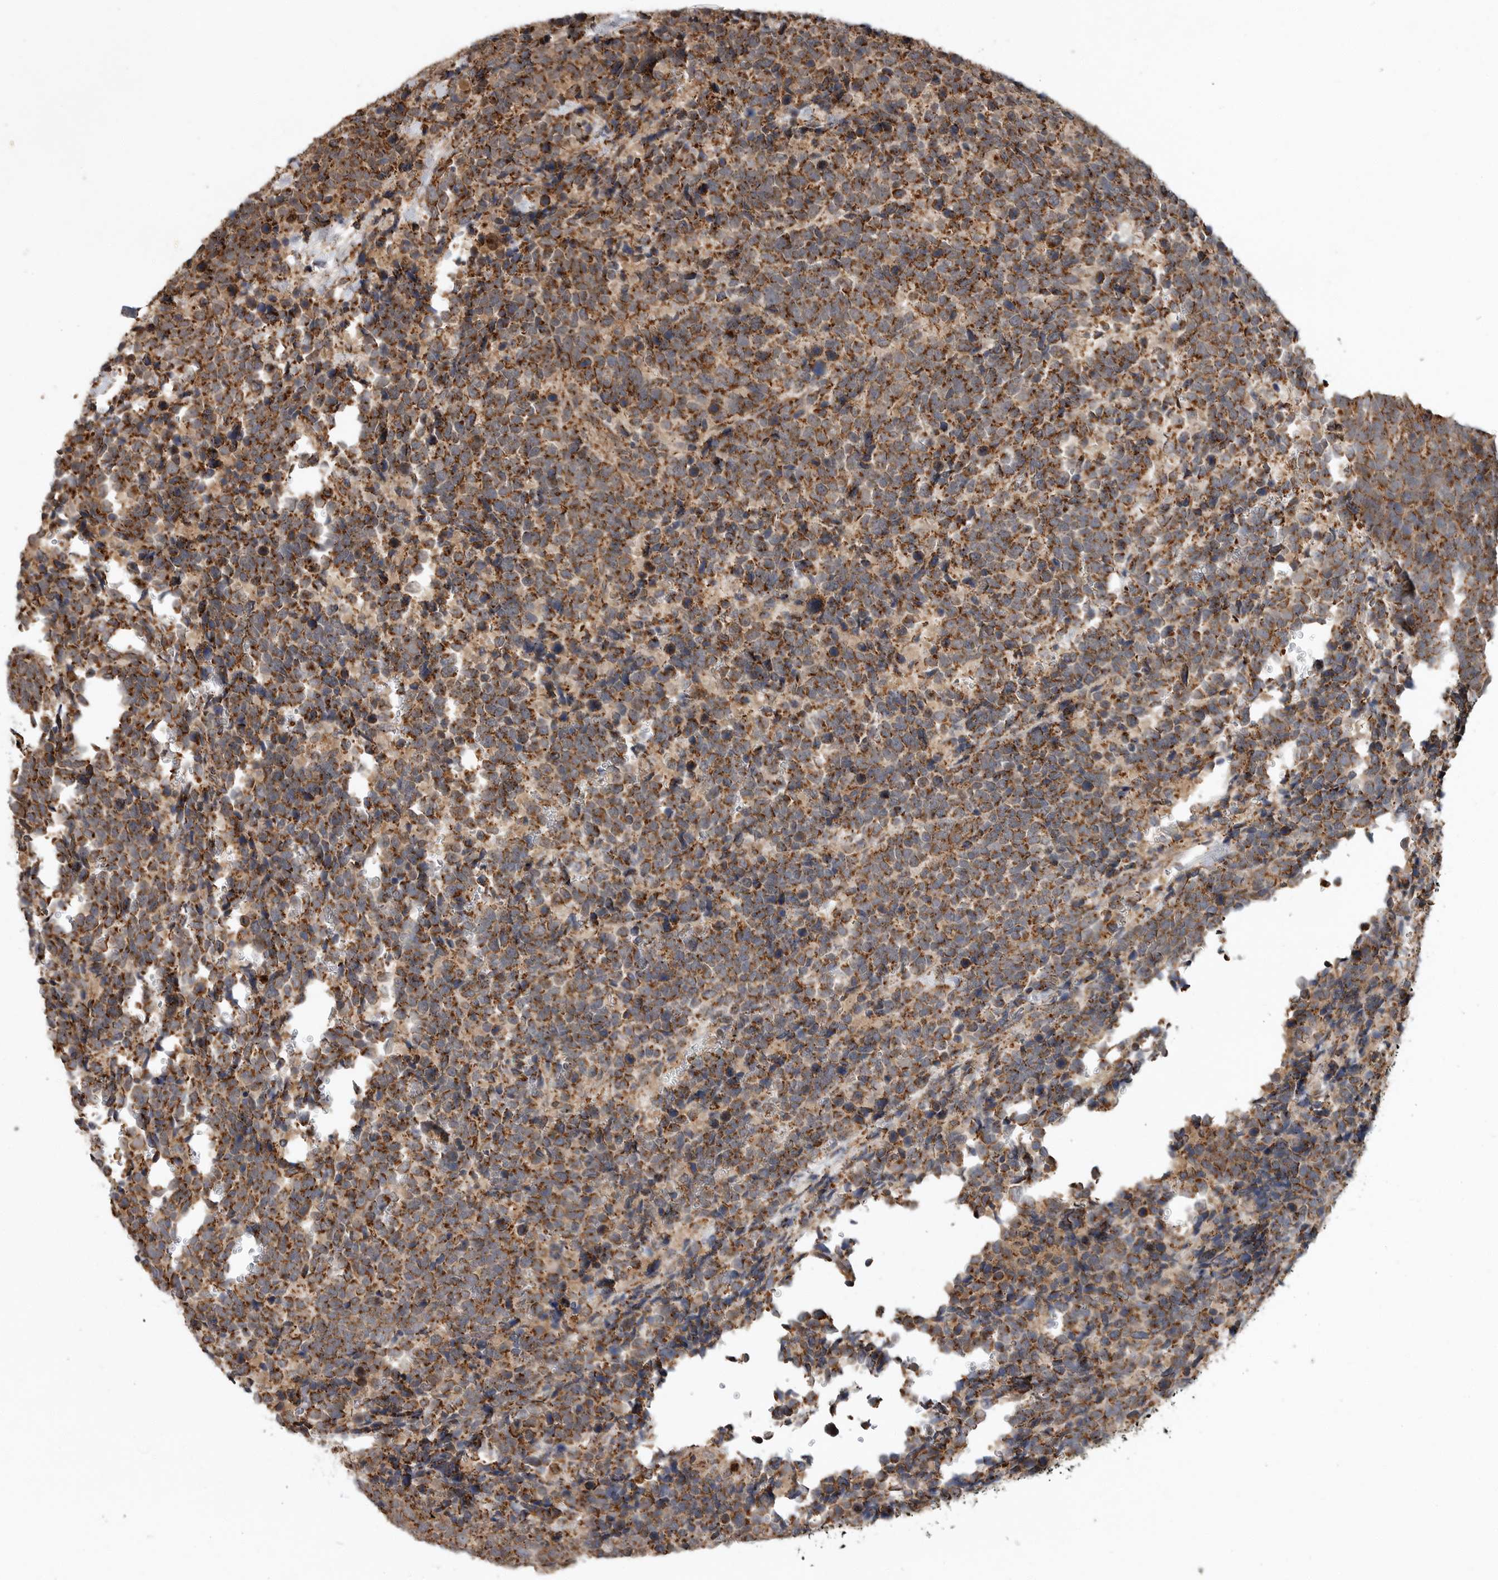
{"staining": {"intensity": "strong", "quantity": ">75%", "location": "cytoplasmic/membranous"}, "tissue": "urothelial cancer", "cell_type": "Tumor cells", "image_type": "cancer", "snomed": [{"axis": "morphology", "description": "Urothelial carcinoma, High grade"}, {"axis": "topography", "description": "Urinary bladder"}], "caption": "The histopathology image exhibits staining of high-grade urothelial carcinoma, revealing strong cytoplasmic/membranous protein staining (brown color) within tumor cells.", "gene": "GCNT2", "patient": {"sex": "female", "age": 82}}